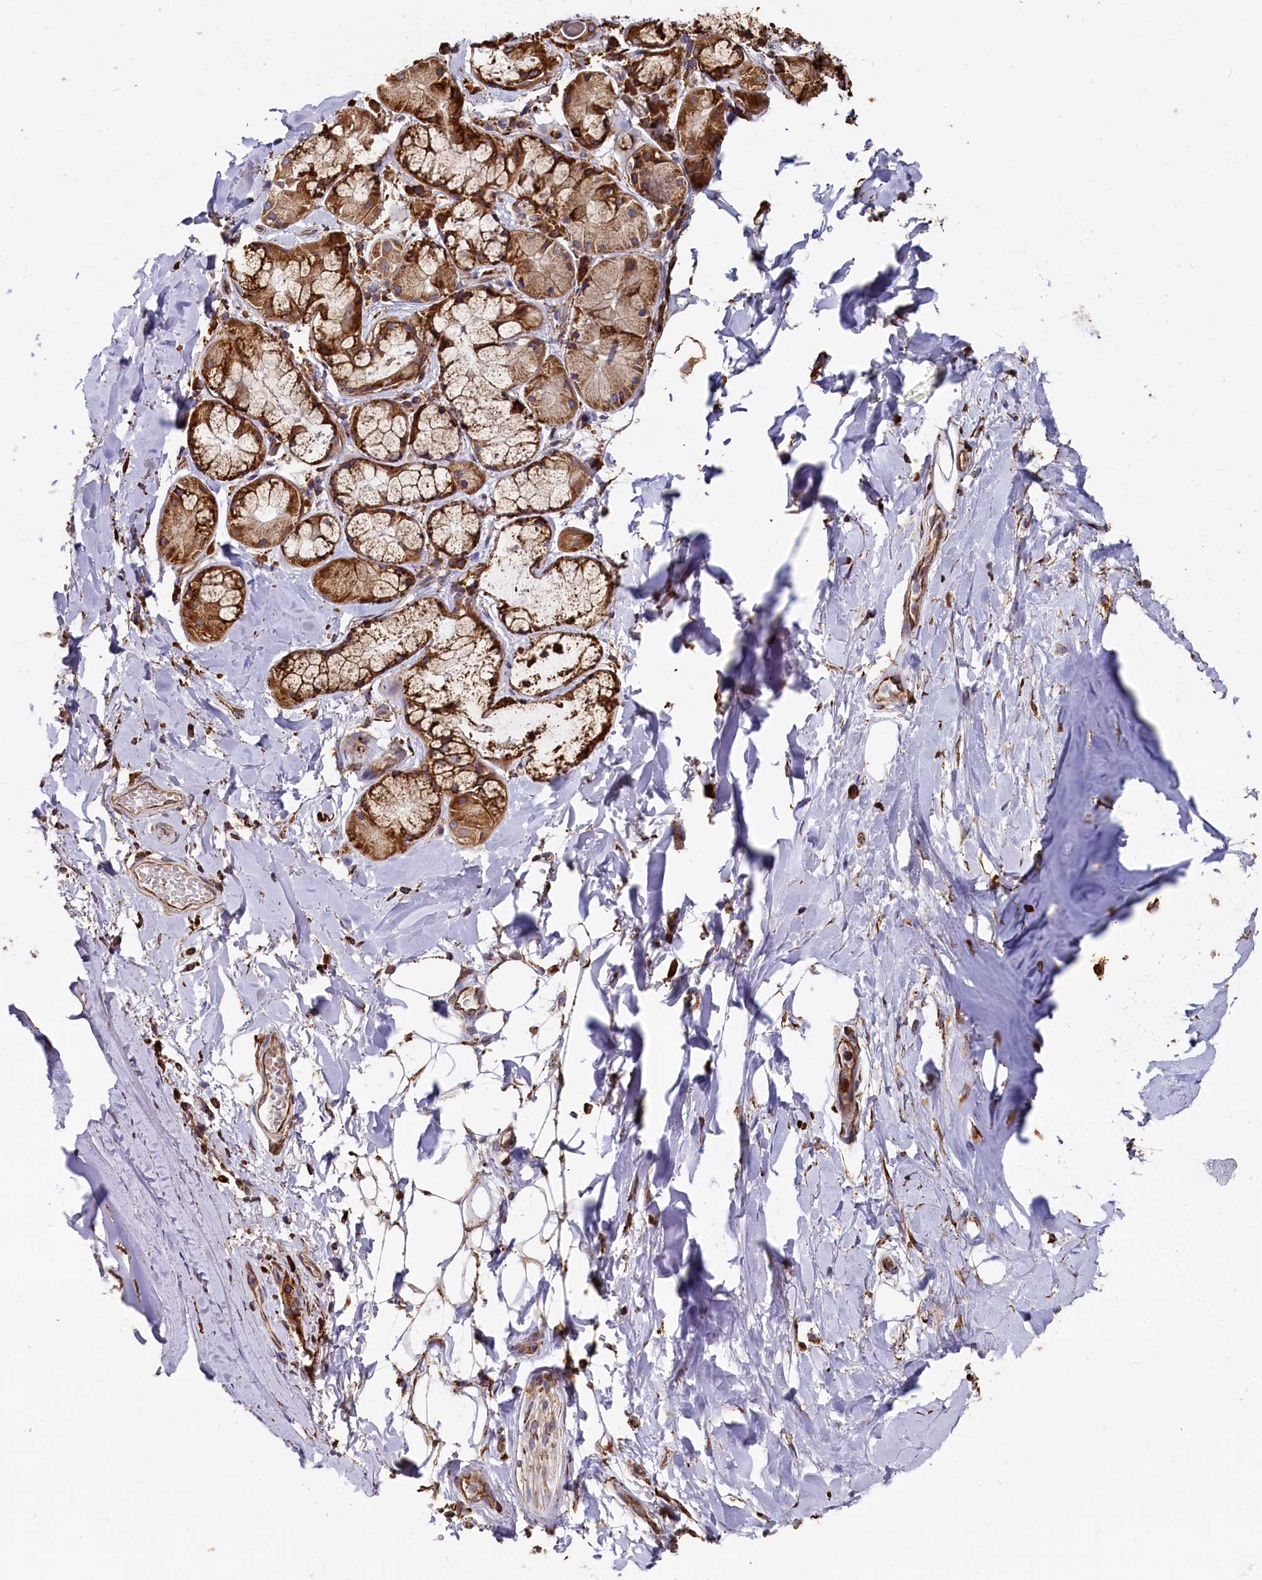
{"staining": {"intensity": "moderate", "quantity": "25%-75%", "location": "cytoplasmic/membranous"}, "tissue": "adipose tissue", "cell_type": "Adipocytes", "image_type": "normal", "snomed": [{"axis": "morphology", "description": "Normal tissue, NOS"}, {"axis": "topography", "description": "Lymph node"}, {"axis": "topography", "description": "Cartilage tissue"}, {"axis": "topography", "description": "Bronchus"}], "caption": "High-power microscopy captured an immunohistochemistry histopathology image of unremarkable adipose tissue, revealing moderate cytoplasmic/membranous staining in approximately 25%-75% of adipocytes.", "gene": "NEURL1B", "patient": {"sex": "male", "age": 63}}